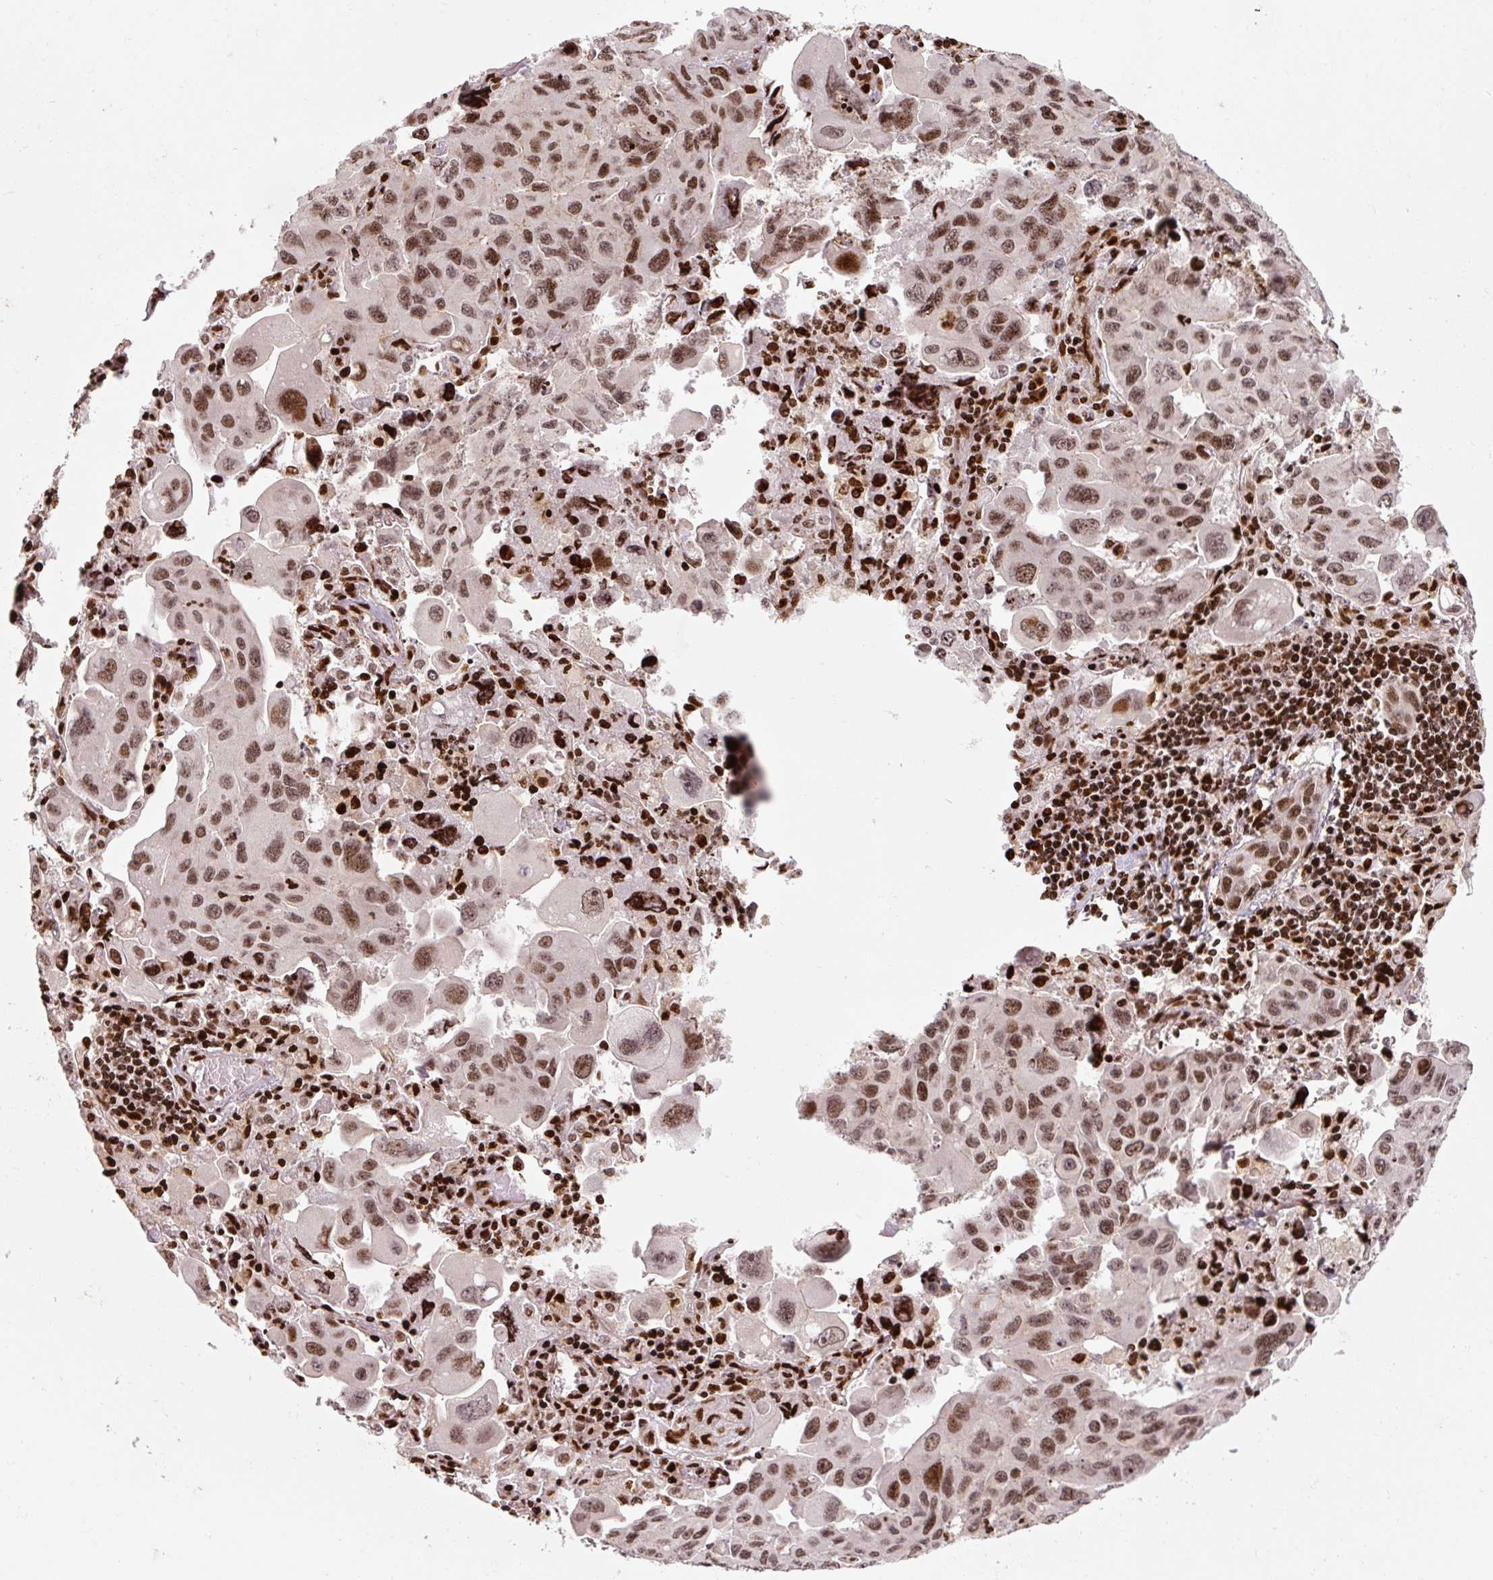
{"staining": {"intensity": "moderate", "quantity": ">75%", "location": "nuclear"}, "tissue": "lung cancer", "cell_type": "Tumor cells", "image_type": "cancer", "snomed": [{"axis": "morphology", "description": "Adenocarcinoma, NOS"}, {"axis": "topography", "description": "Lung"}], "caption": "Adenocarcinoma (lung) stained with a protein marker reveals moderate staining in tumor cells.", "gene": "PYDC2", "patient": {"sex": "male", "age": 64}}